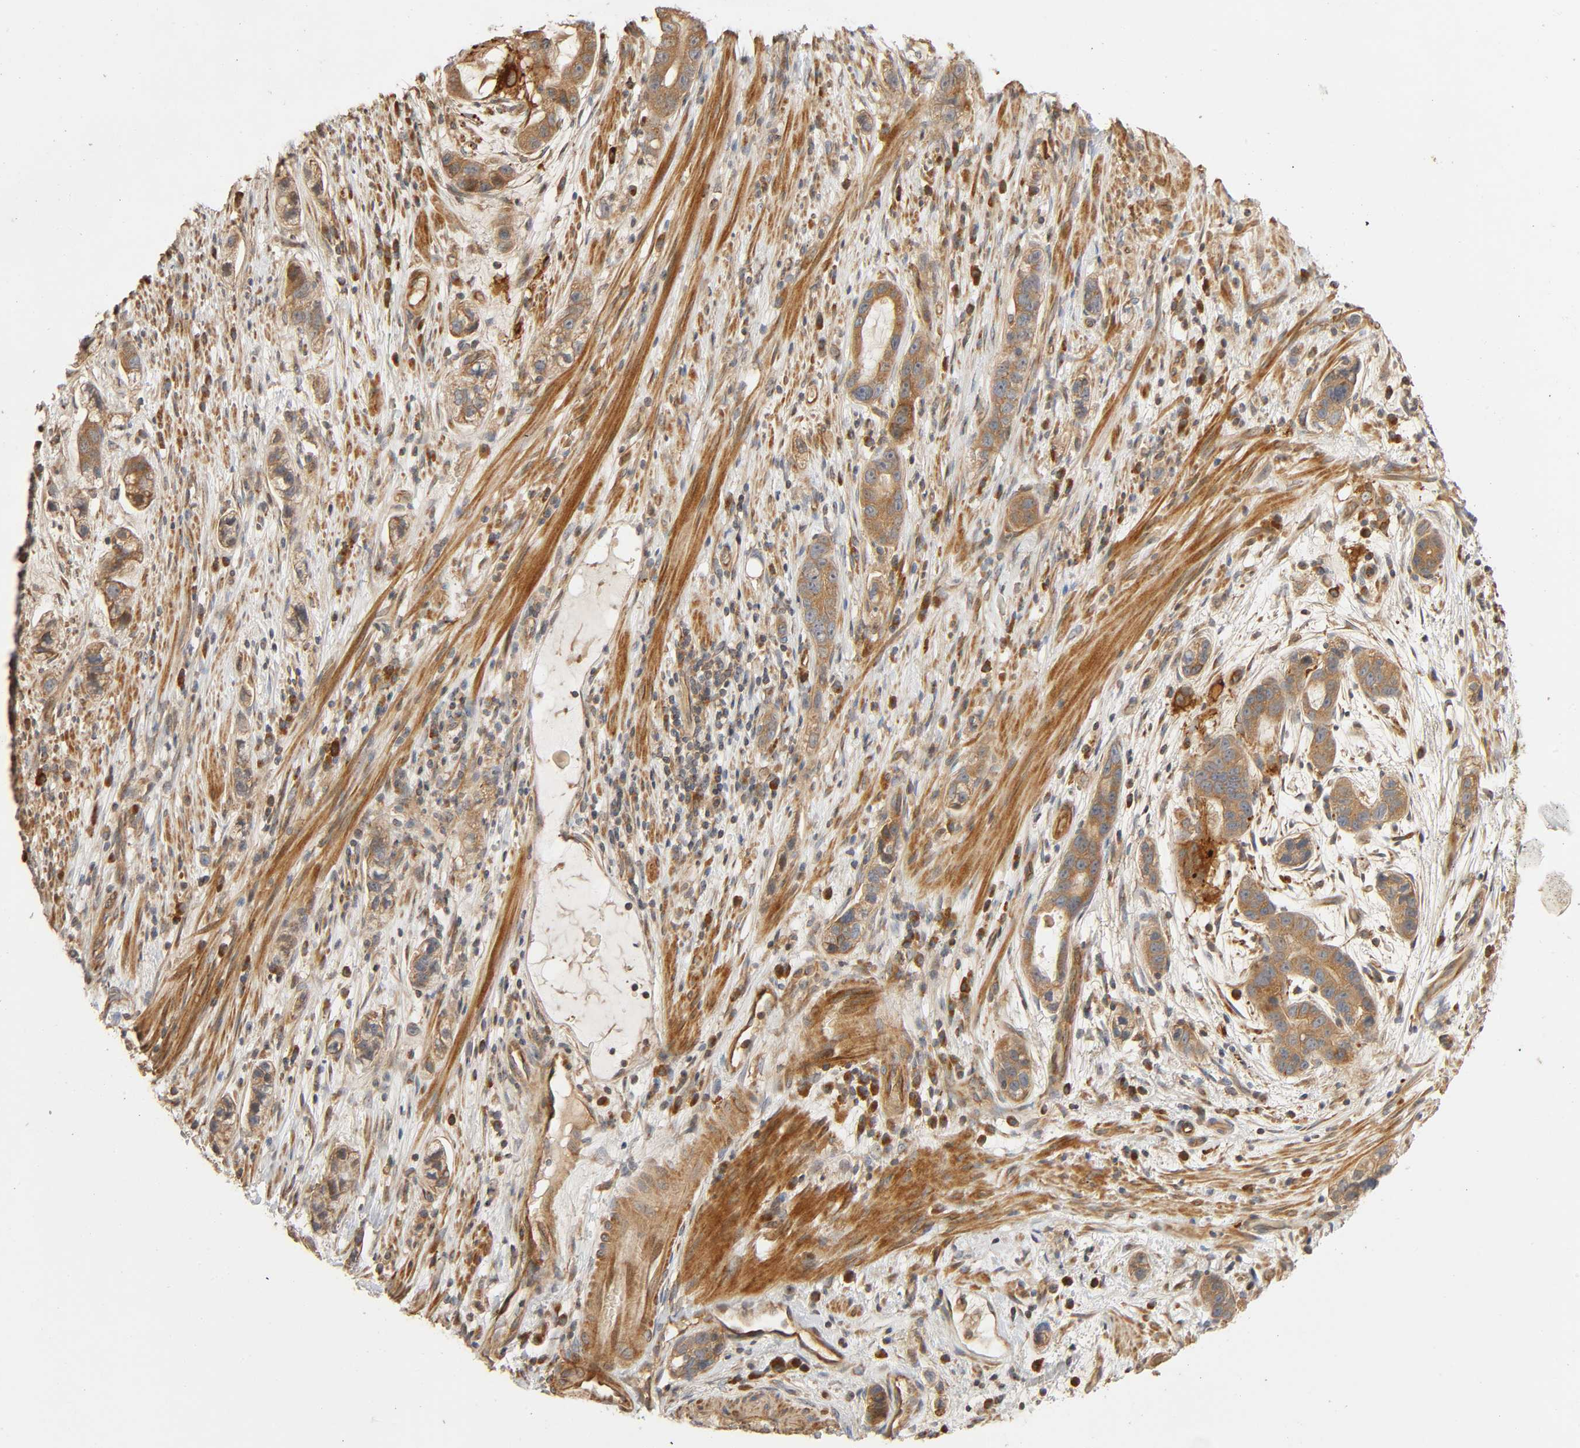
{"staining": {"intensity": "moderate", "quantity": ">75%", "location": "cytoplasmic/membranous"}, "tissue": "stomach cancer", "cell_type": "Tumor cells", "image_type": "cancer", "snomed": [{"axis": "morphology", "description": "Adenocarcinoma, NOS"}, {"axis": "topography", "description": "Stomach, lower"}], "caption": "Brown immunohistochemical staining in stomach cancer (adenocarcinoma) shows moderate cytoplasmic/membranous expression in about >75% of tumor cells.", "gene": "SGSM1", "patient": {"sex": "female", "age": 93}}